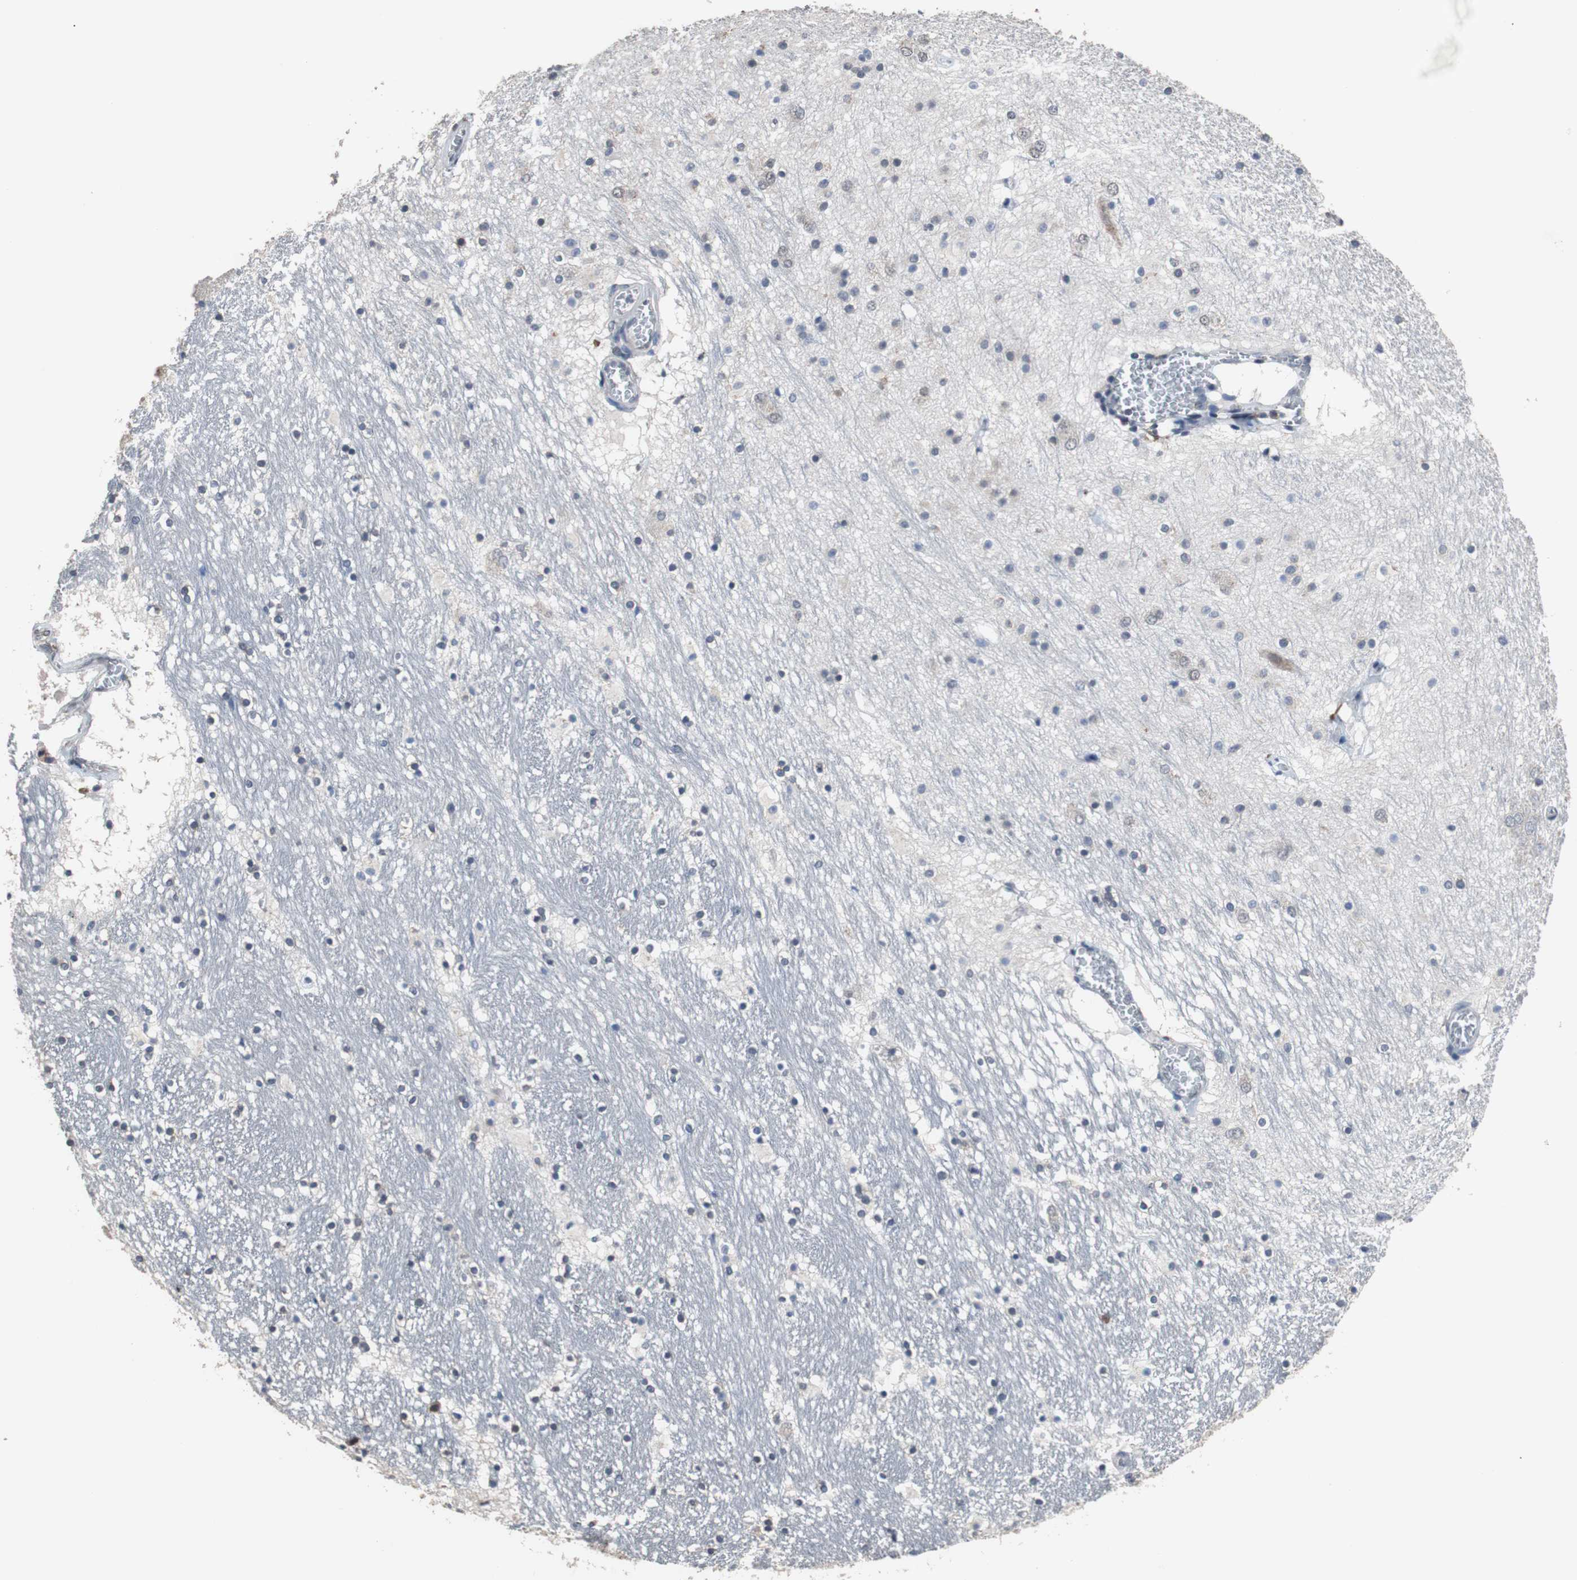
{"staining": {"intensity": "weak", "quantity": "25%-75%", "location": "cytoplasmic/membranous"}, "tissue": "hippocampus", "cell_type": "Glial cells", "image_type": "normal", "snomed": [{"axis": "morphology", "description": "Normal tissue, NOS"}, {"axis": "topography", "description": "Hippocampus"}], "caption": "Hippocampus stained with immunohistochemistry (IHC) reveals weak cytoplasmic/membranous staining in about 25%-75% of glial cells.", "gene": "USP10", "patient": {"sex": "male", "age": 45}}